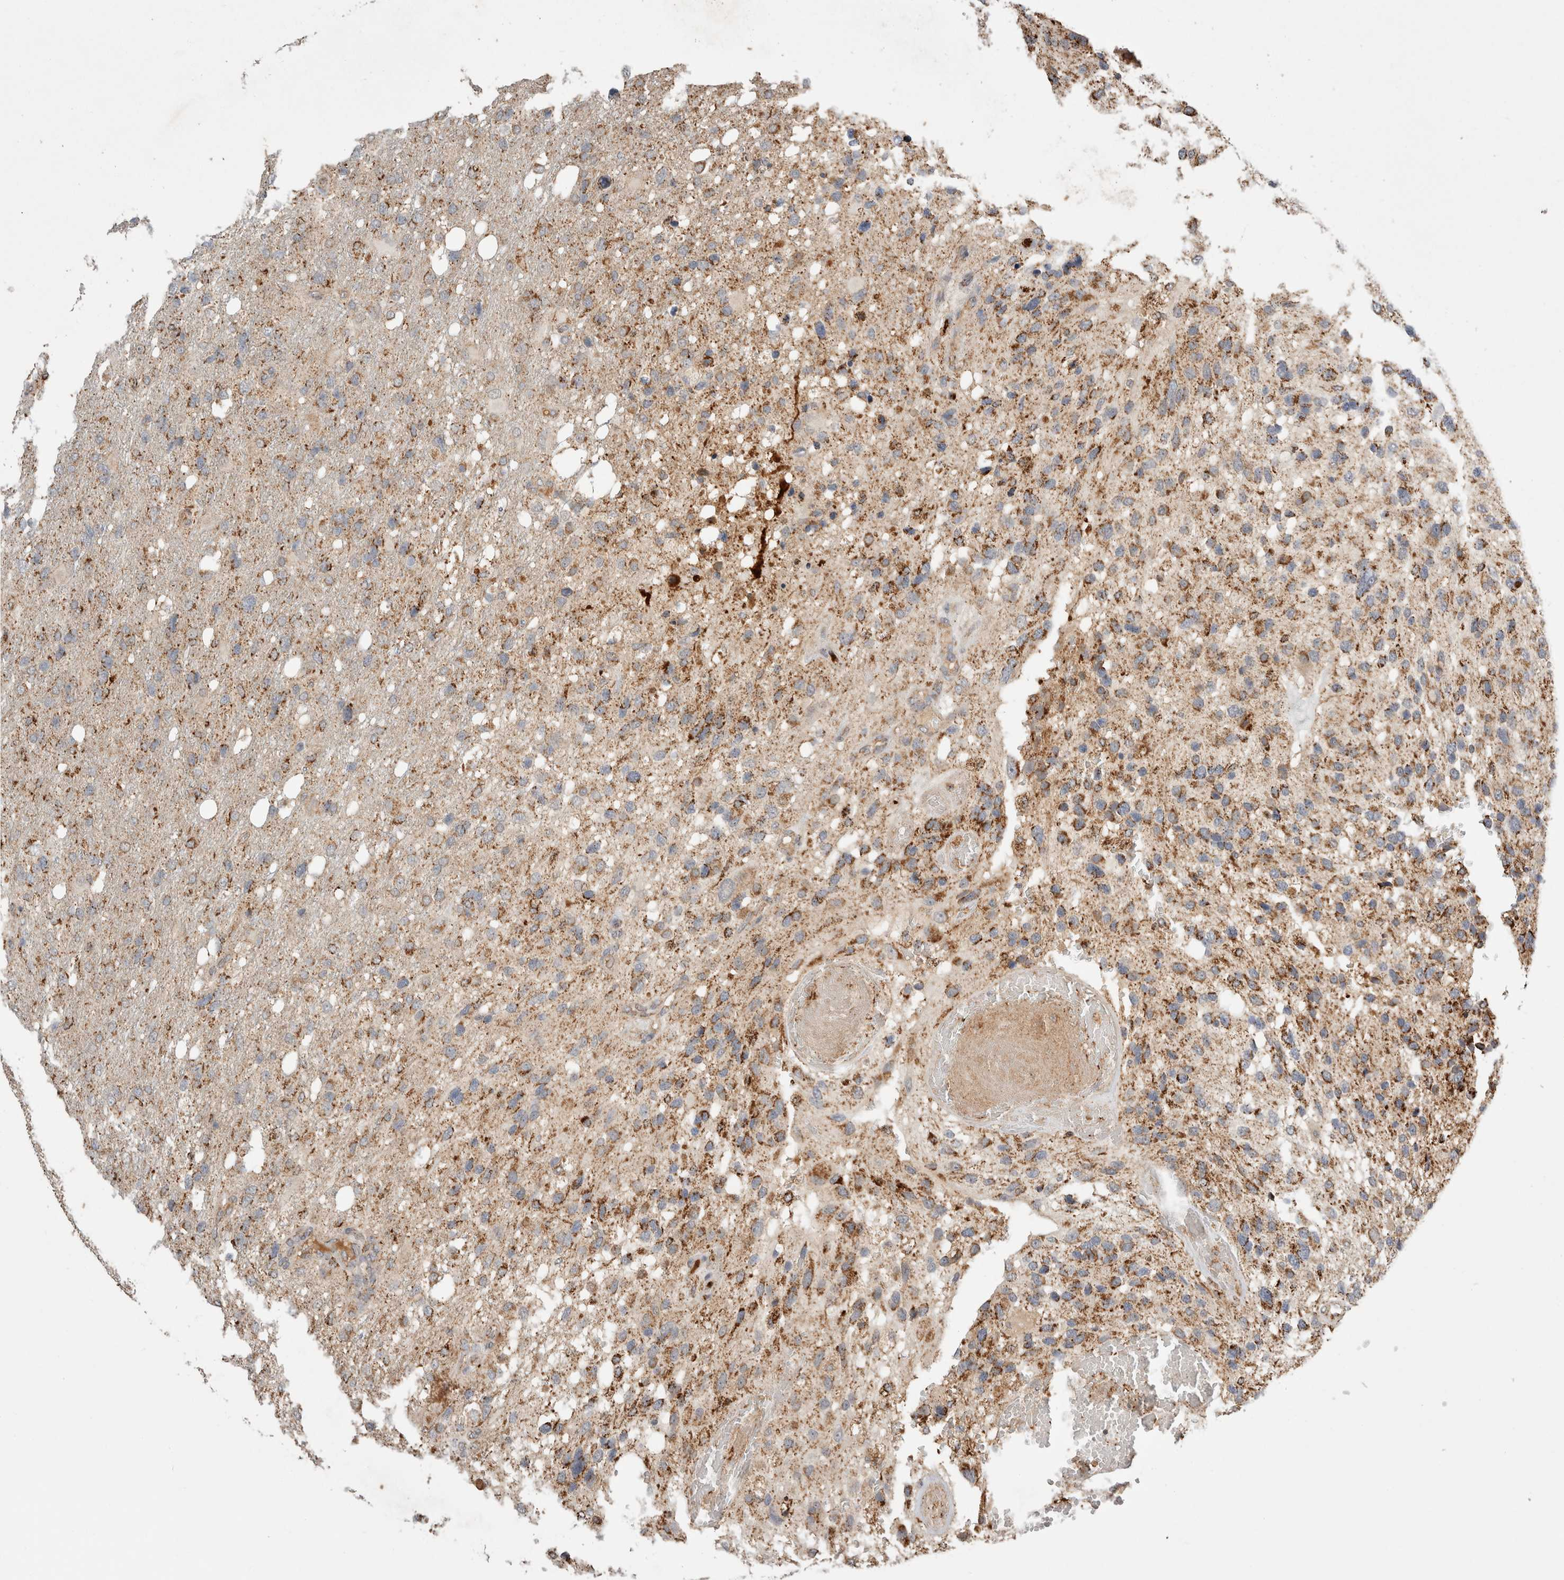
{"staining": {"intensity": "moderate", "quantity": ">75%", "location": "cytoplasmic/membranous"}, "tissue": "glioma", "cell_type": "Tumor cells", "image_type": "cancer", "snomed": [{"axis": "morphology", "description": "Glioma, malignant, High grade"}, {"axis": "topography", "description": "Brain"}], "caption": "An image showing moderate cytoplasmic/membranous expression in approximately >75% of tumor cells in glioma, as visualized by brown immunohistochemical staining.", "gene": "HROB", "patient": {"sex": "female", "age": 58}}